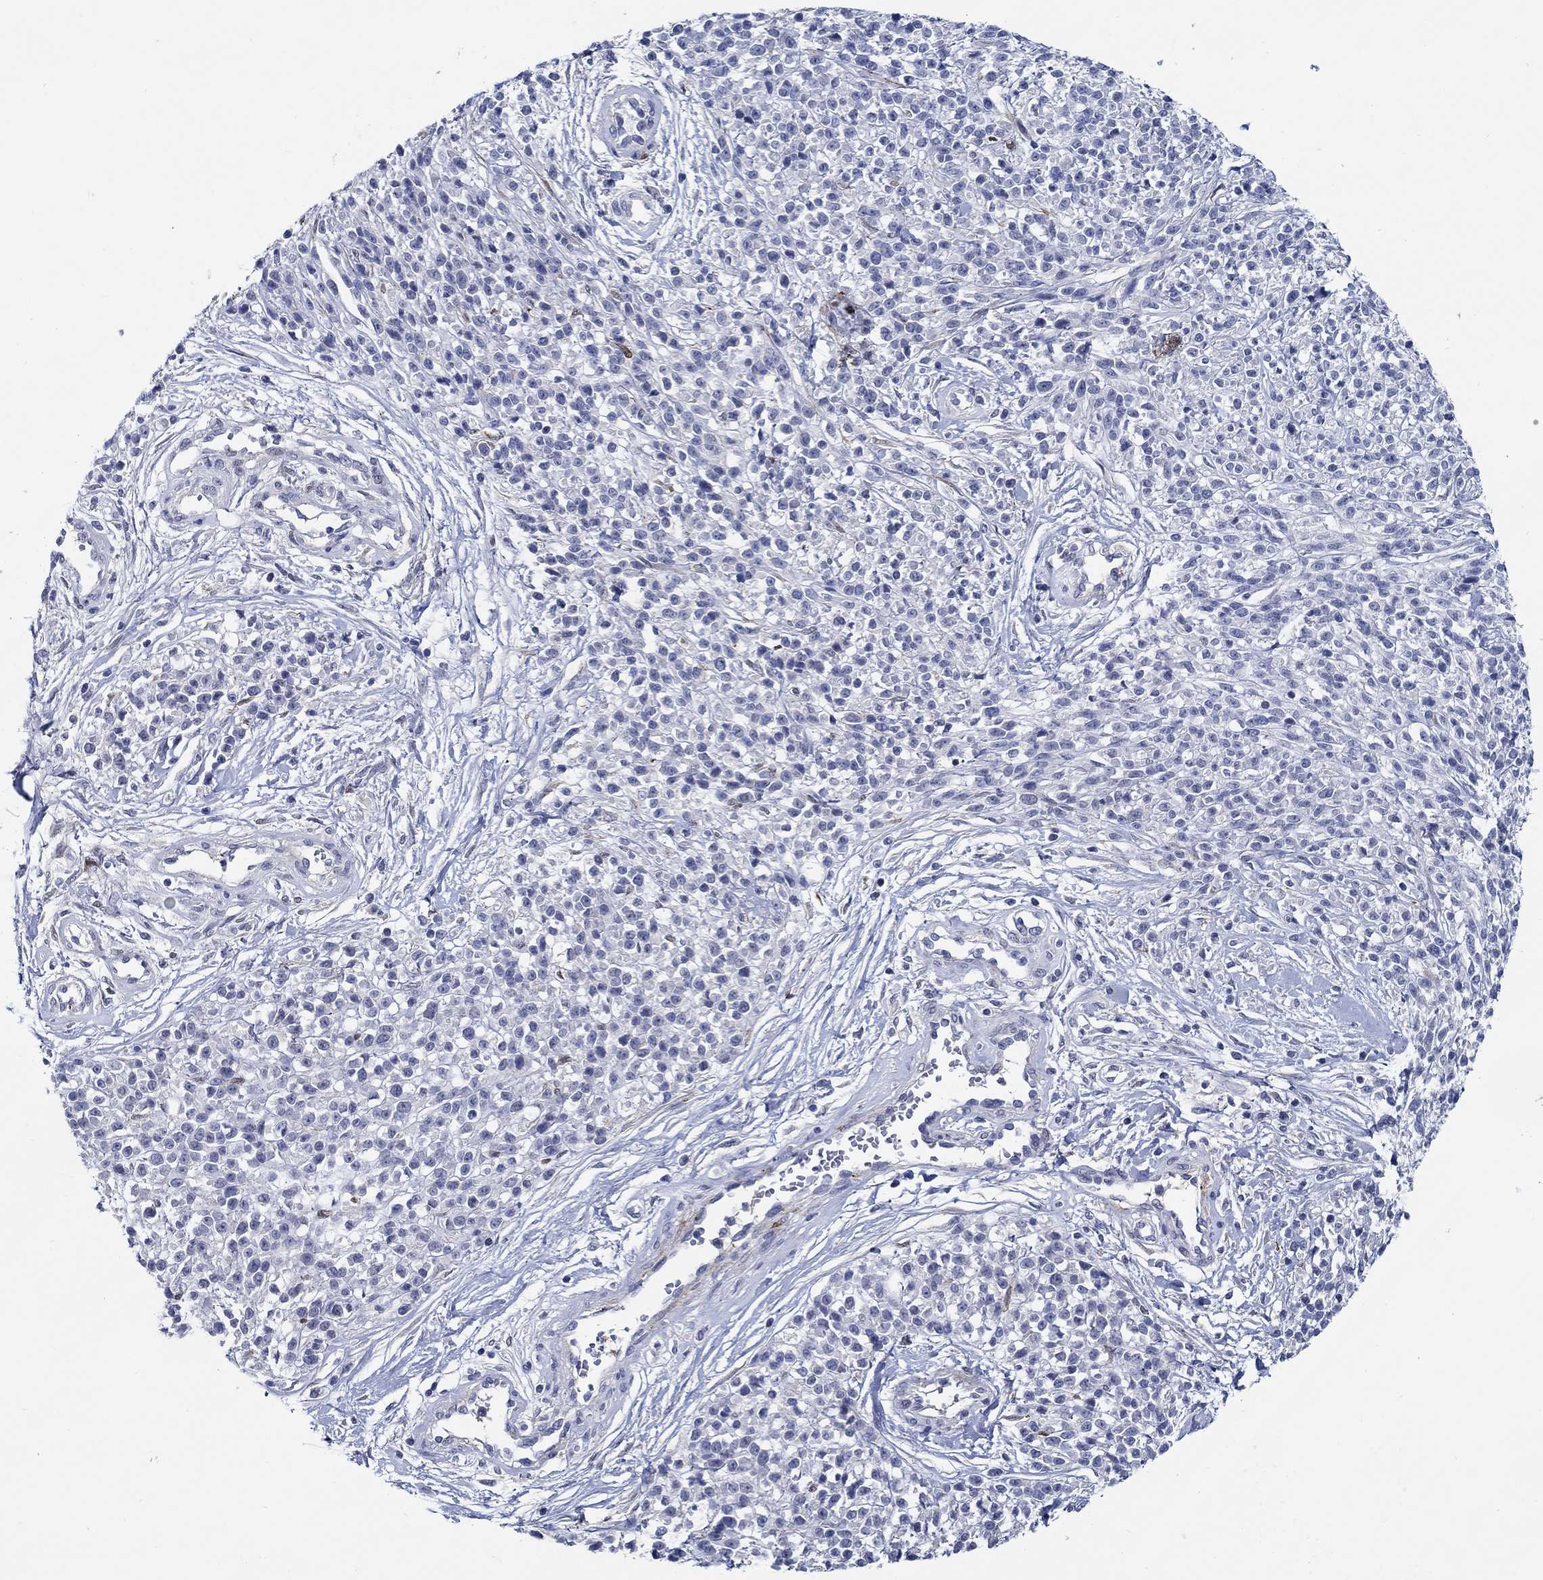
{"staining": {"intensity": "negative", "quantity": "none", "location": "none"}, "tissue": "melanoma", "cell_type": "Tumor cells", "image_type": "cancer", "snomed": [{"axis": "morphology", "description": "Malignant melanoma, NOS"}, {"axis": "topography", "description": "Skin"}, {"axis": "topography", "description": "Skin of trunk"}], "caption": "IHC image of human melanoma stained for a protein (brown), which exhibits no expression in tumor cells.", "gene": "MC2R", "patient": {"sex": "male", "age": 74}}